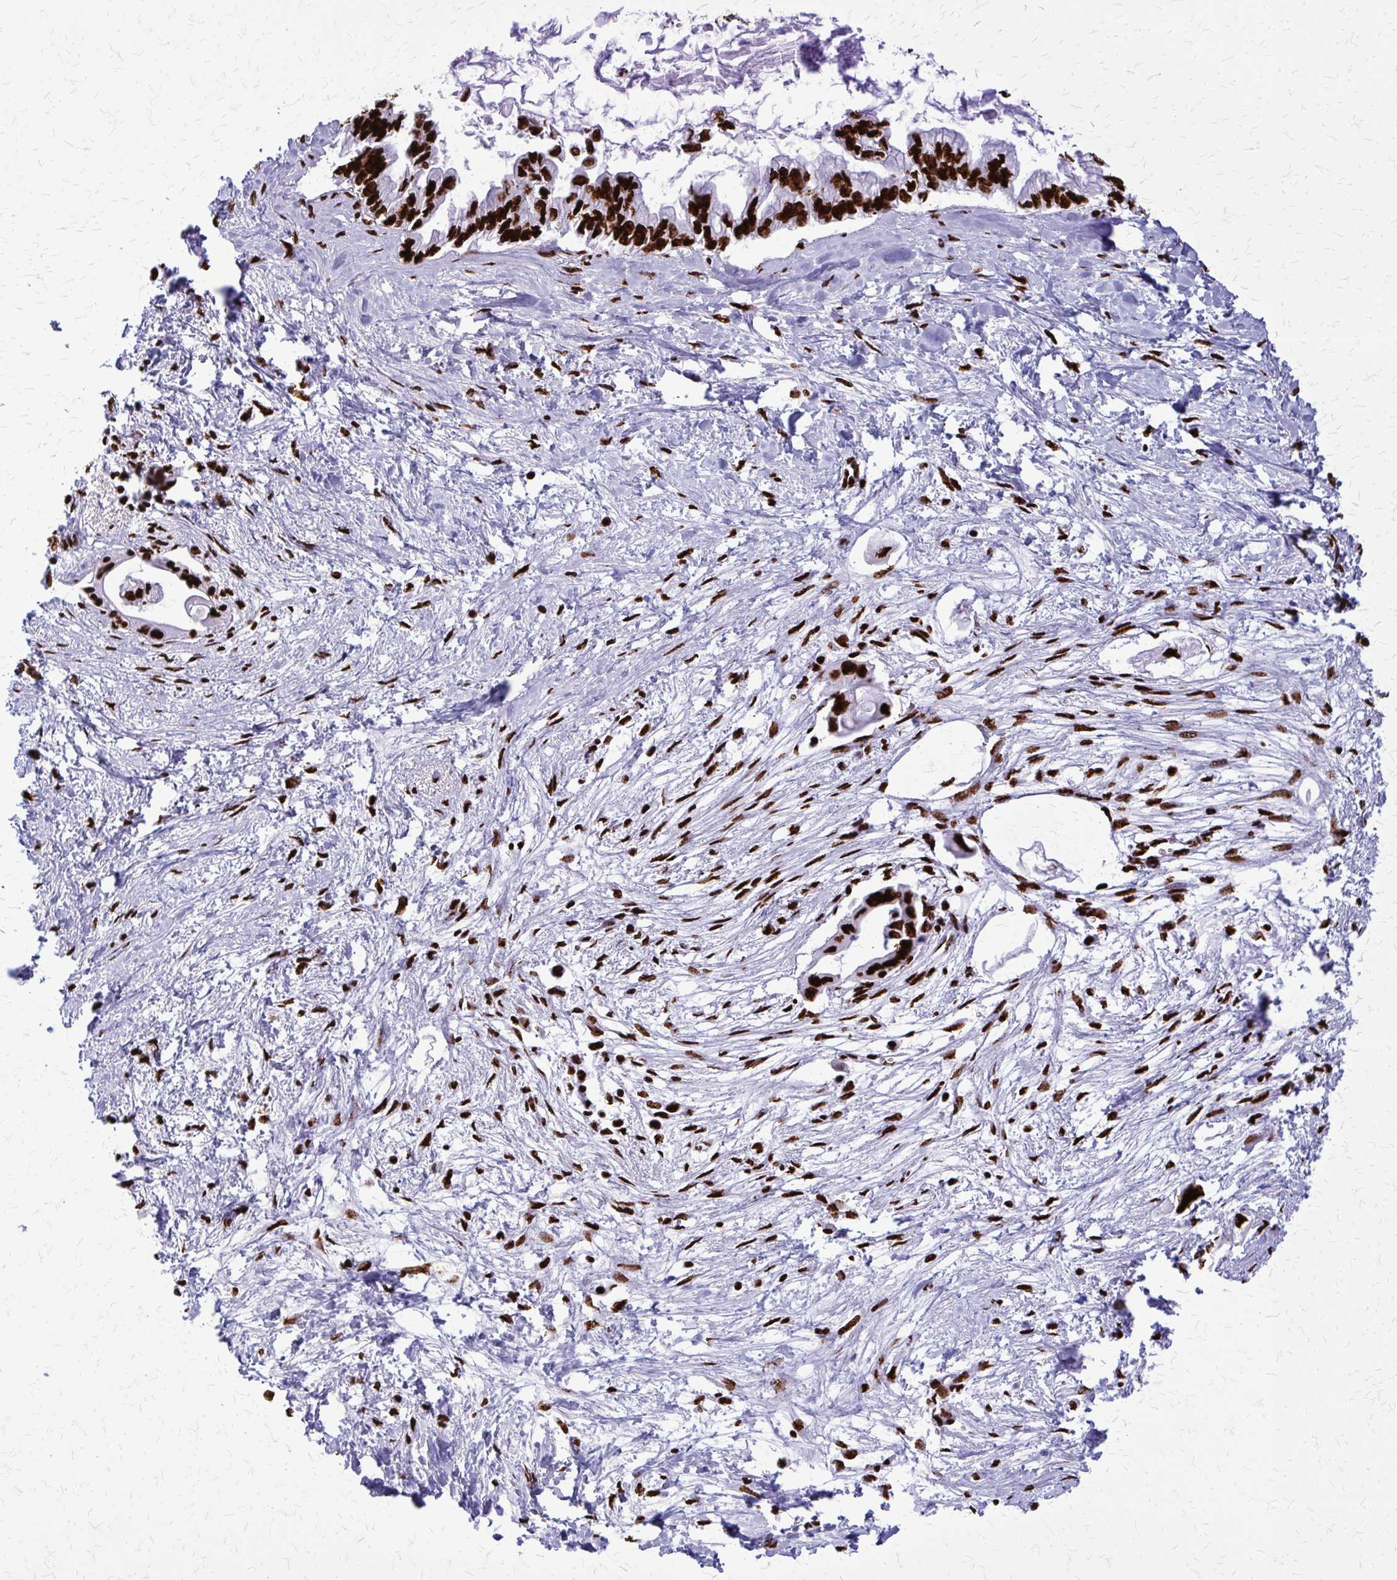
{"staining": {"intensity": "strong", "quantity": ">75%", "location": "nuclear"}, "tissue": "pancreatic cancer", "cell_type": "Tumor cells", "image_type": "cancer", "snomed": [{"axis": "morphology", "description": "Adenocarcinoma, NOS"}, {"axis": "topography", "description": "Pancreas"}], "caption": "An IHC photomicrograph of neoplastic tissue is shown. Protein staining in brown highlights strong nuclear positivity in adenocarcinoma (pancreatic) within tumor cells.", "gene": "SFPQ", "patient": {"sex": "male", "age": 61}}